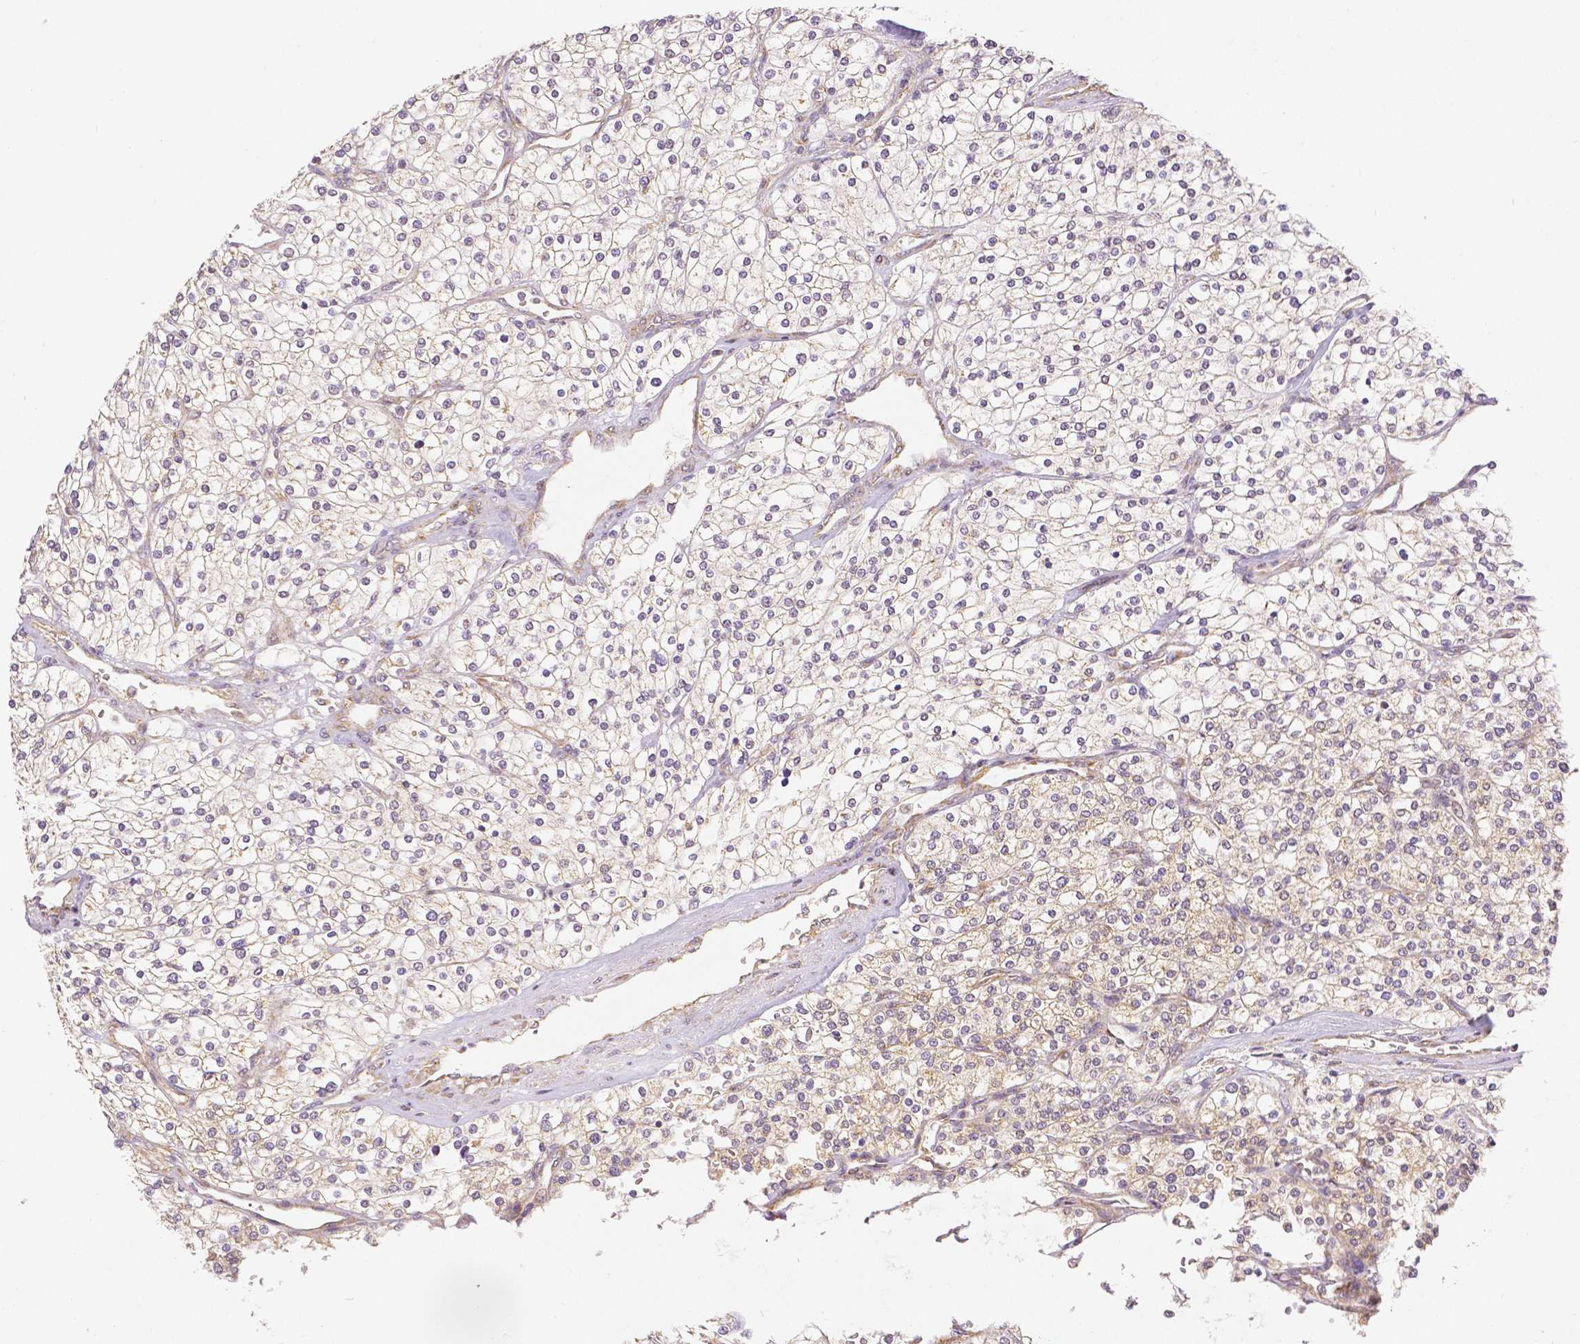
{"staining": {"intensity": "weak", "quantity": "<25%", "location": "cytoplasmic/membranous"}, "tissue": "renal cancer", "cell_type": "Tumor cells", "image_type": "cancer", "snomed": [{"axis": "morphology", "description": "Adenocarcinoma, NOS"}, {"axis": "topography", "description": "Kidney"}], "caption": "An IHC histopathology image of renal cancer is shown. There is no staining in tumor cells of renal cancer.", "gene": "RHOT1", "patient": {"sex": "male", "age": 80}}